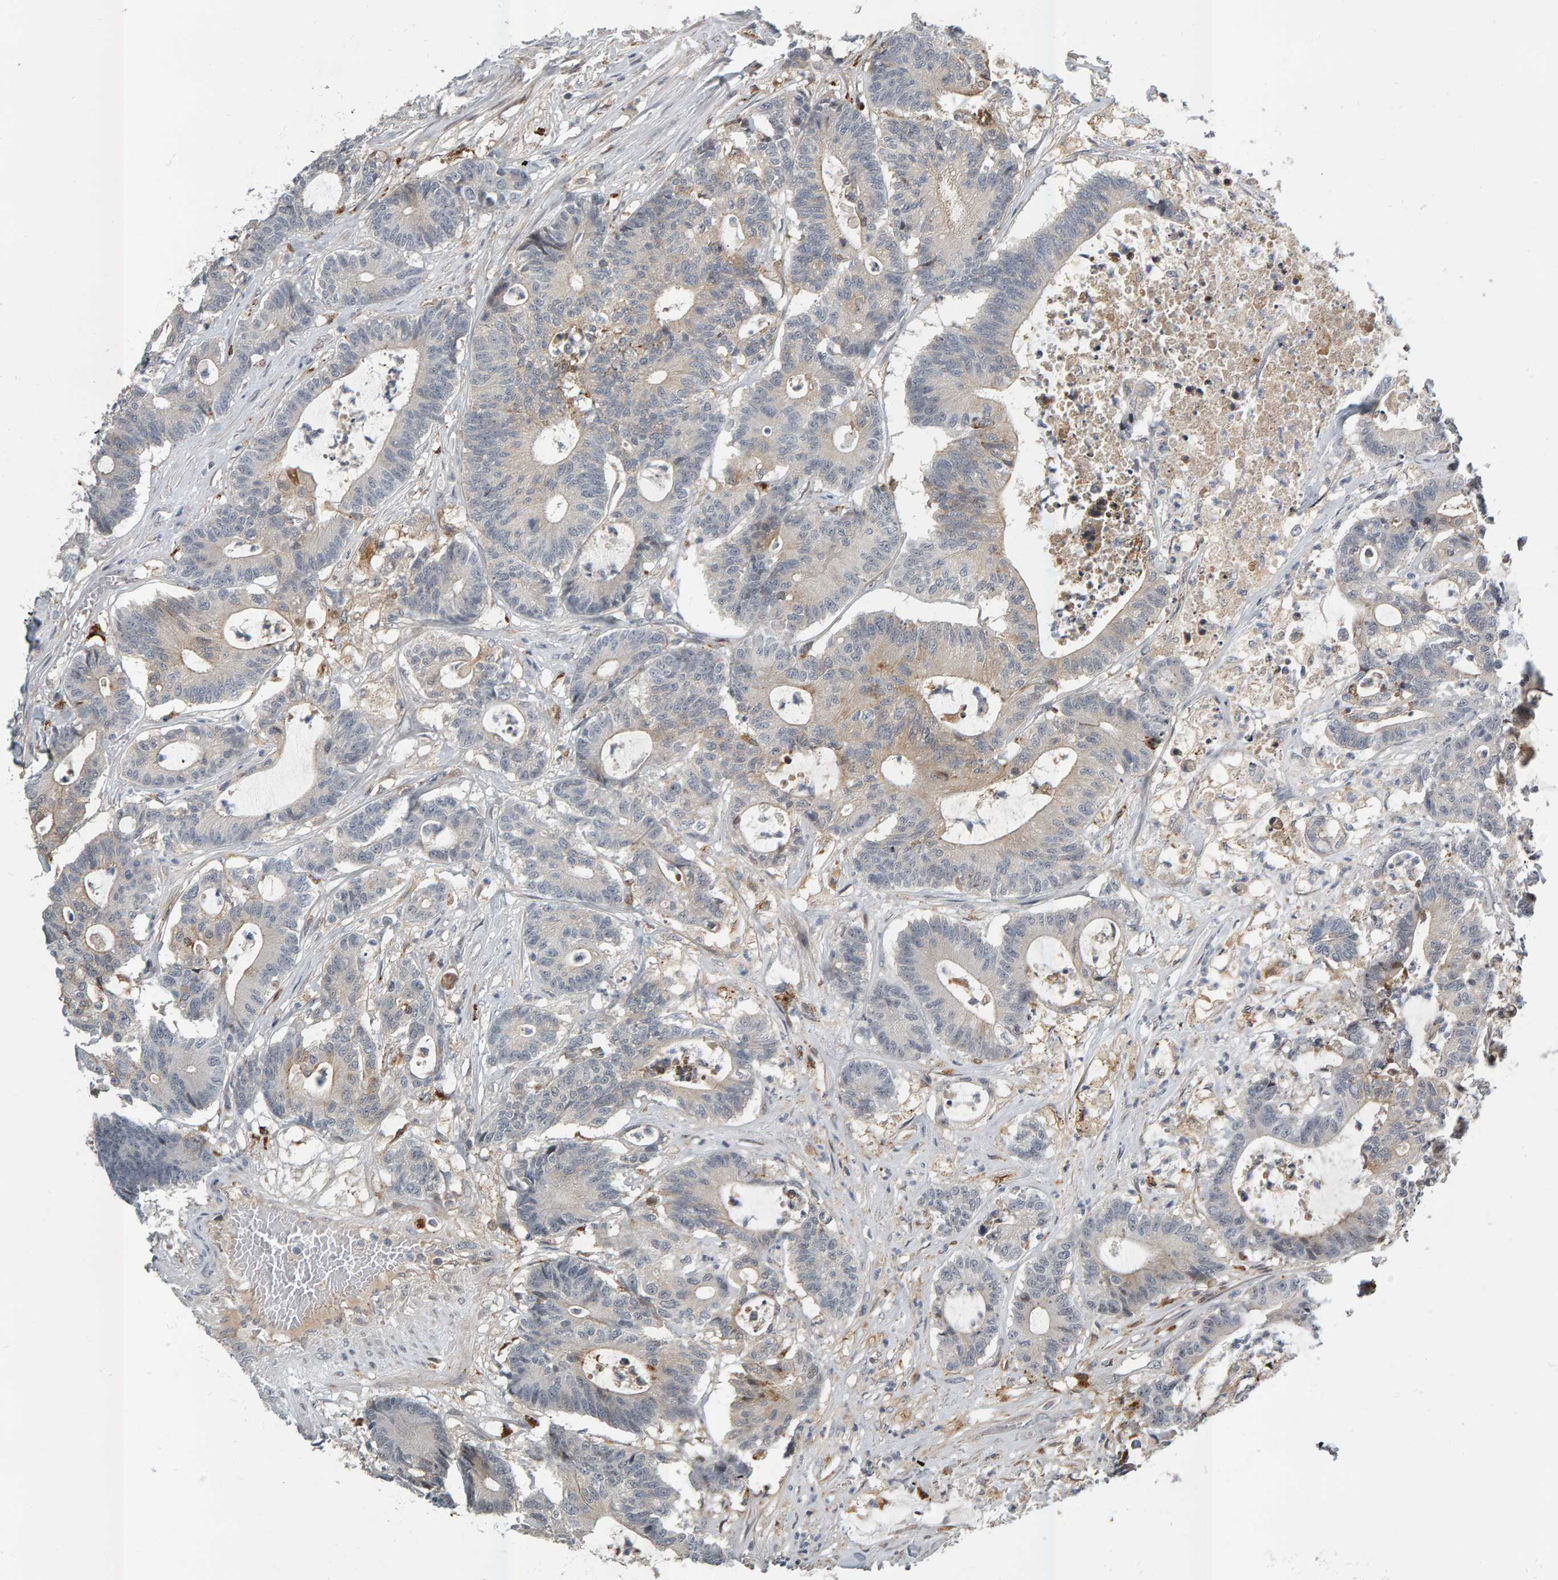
{"staining": {"intensity": "weak", "quantity": "25%-75%", "location": "cytoplasmic/membranous"}, "tissue": "colorectal cancer", "cell_type": "Tumor cells", "image_type": "cancer", "snomed": [{"axis": "morphology", "description": "Adenocarcinoma, NOS"}, {"axis": "topography", "description": "Colon"}], "caption": "A high-resolution micrograph shows immunohistochemistry (IHC) staining of colorectal cancer (adenocarcinoma), which demonstrates weak cytoplasmic/membranous staining in about 25%-75% of tumor cells. (Stains: DAB in brown, nuclei in blue, Microscopy: brightfield microscopy at high magnification).", "gene": "ZNF160", "patient": {"sex": "female", "age": 84}}